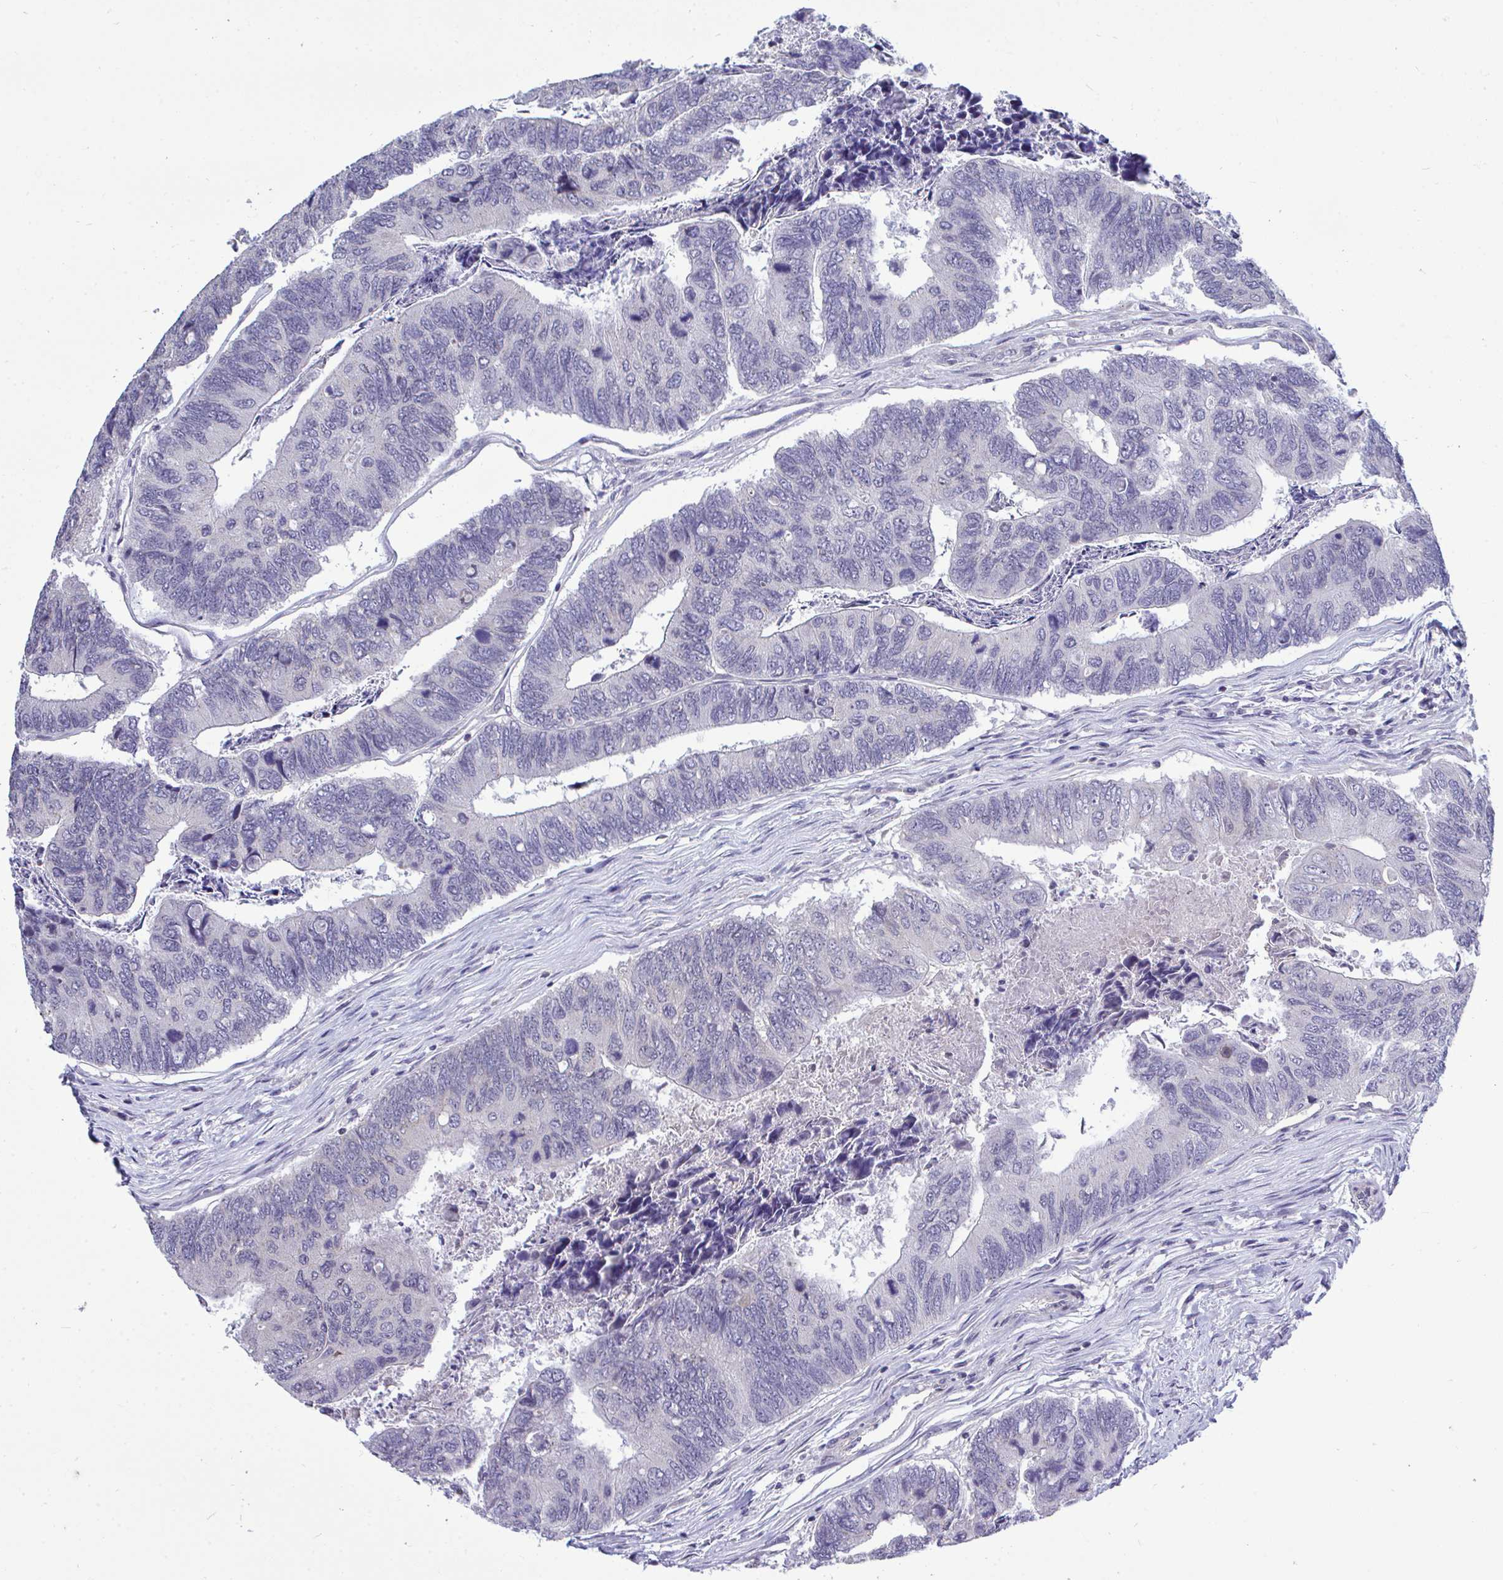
{"staining": {"intensity": "negative", "quantity": "none", "location": "none"}, "tissue": "colorectal cancer", "cell_type": "Tumor cells", "image_type": "cancer", "snomed": [{"axis": "morphology", "description": "Adenocarcinoma, NOS"}, {"axis": "topography", "description": "Colon"}], "caption": "Adenocarcinoma (colorectal) stained for a protein using immunohistochemistry (IHC) displays no positivity tumor cells.", "gene": "PIGK", "patient": {"sex": "female", "age": 67}}